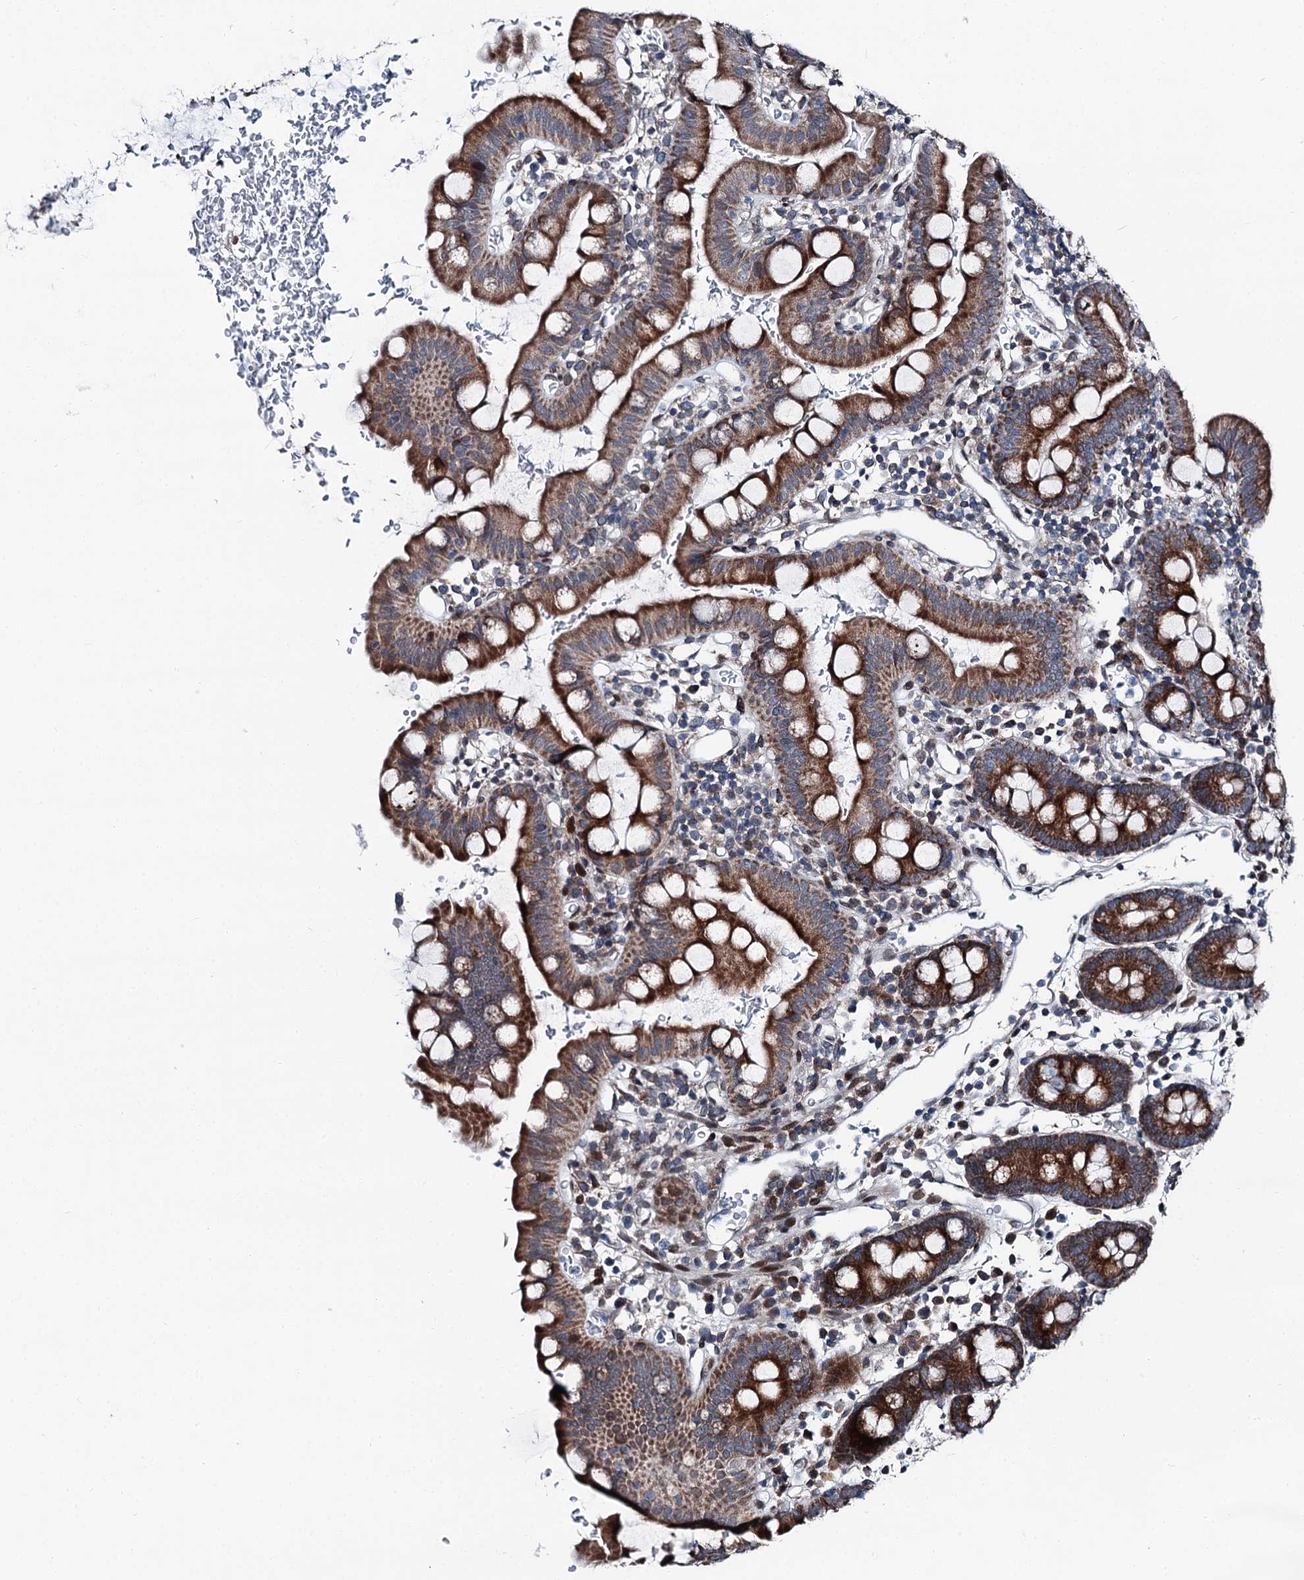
{"staining": {"intensity": "moderate", "quantity": ">75%", "location": "cytoplasmic/membranous"}, "tissue": "small intestine", "cell_type": "Glandular cells", "image_type": "normal", "snomed": [{"axis": "morphology", "description": "Normal tissue, NOS"}, {"axis": "topography", "description": "Stomach, upper"}, {"axis": "topography", "description": "Stomach, lower"}, {"axis": "topography", "description": "Small intestine"}], "caption": "Immunohistochemistry staining of benign small intestine, which demonstrates medium levels of moderate cytoplasmic/membranous staining in about >75% of glandular cells indicating moderate cytoplasmic/membranous protein expression. The staining was performed using DAB (3,3'-diaminobenzidine) (brown) for protein detection and nuclei were counterstained in hematoxylin (blue).", "gene": "MRPL14", "patient": {"sex": "male", "age": 68}}